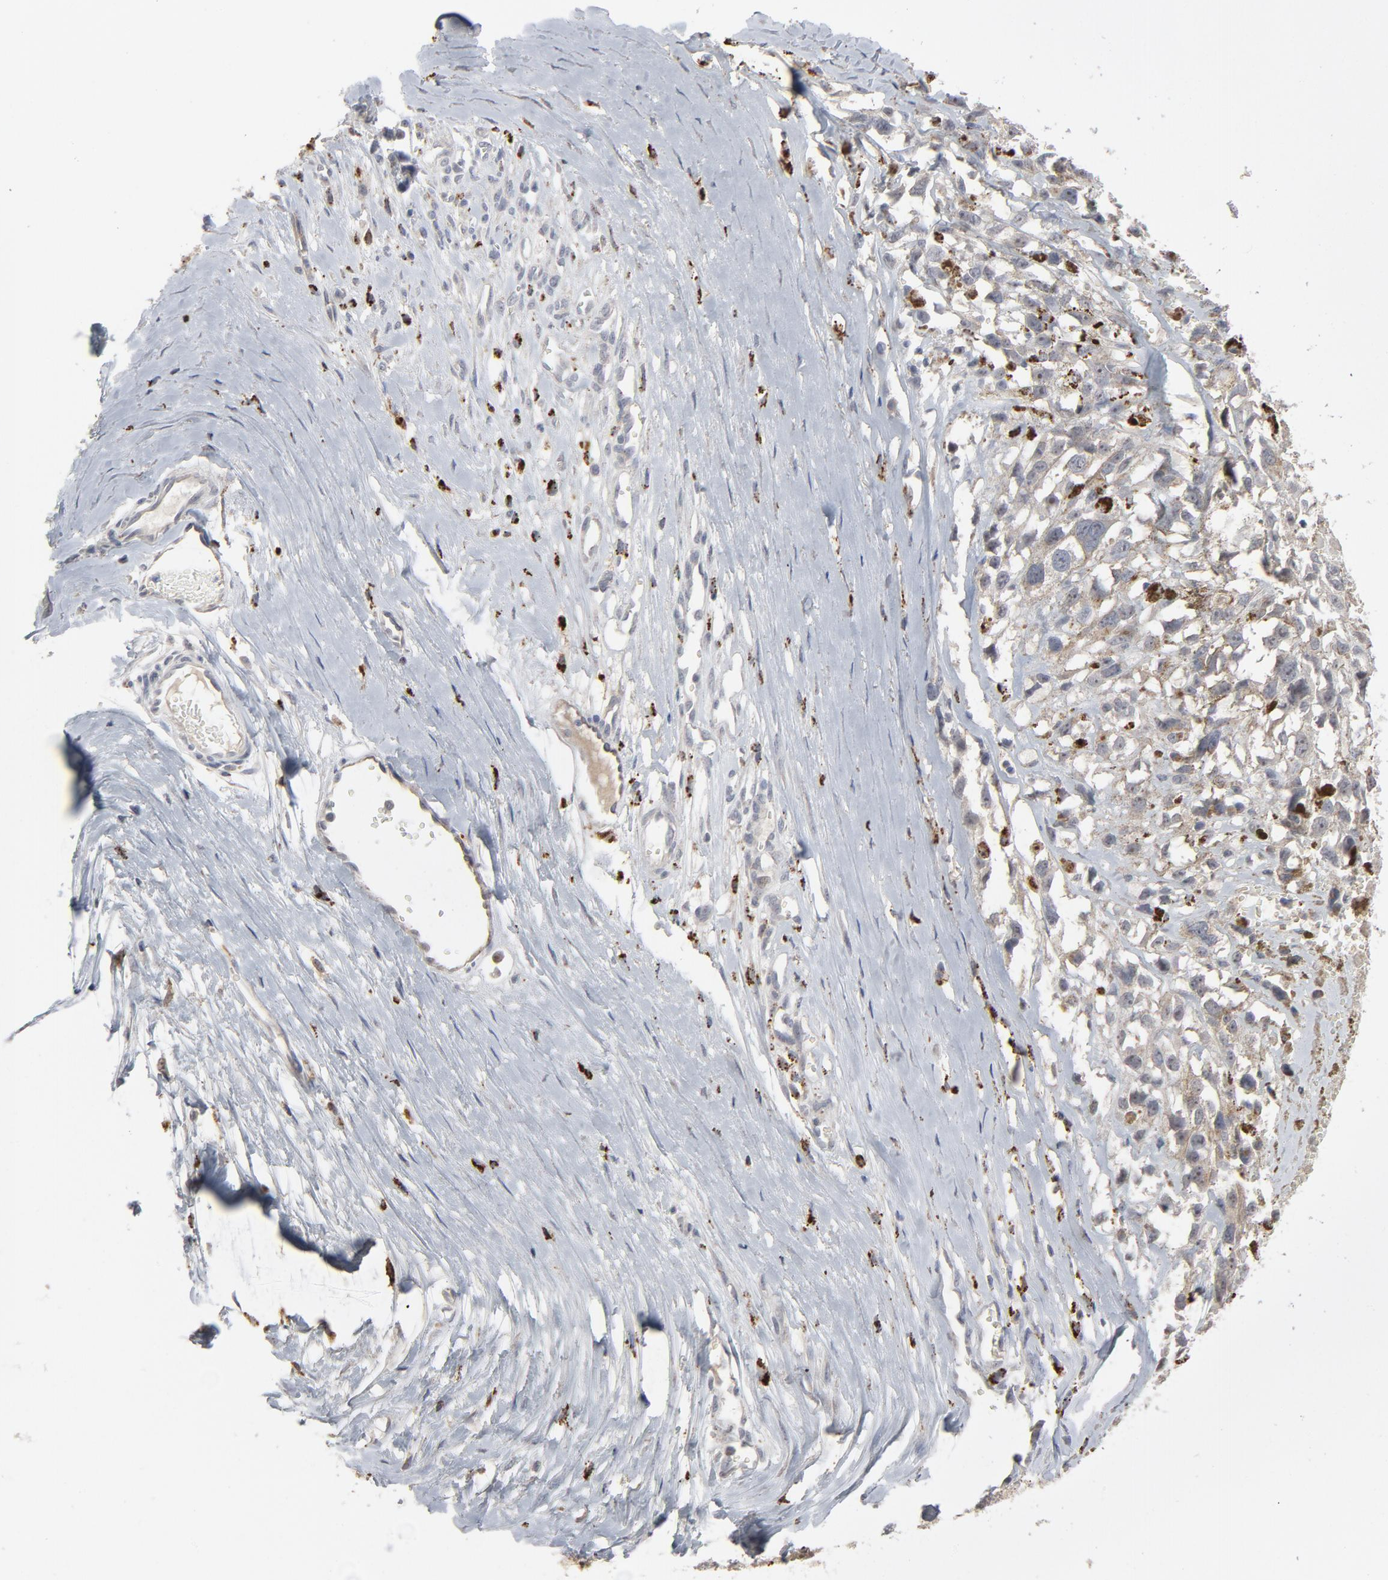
{"staining": {"intensity": "weak", "quantity": ">75%", "location": "cytoplasmic/membranous"}, "tissue": "melanoma", "cell_type": "Tumor cells", "image_type": "cancer", "snomed": [{"axis": "morphology", "description": "Malignant melanoma, Metastatic site"}, {"axis": "topography", "description": "Lymph node"}], "caption": "Human malignant melanoma (metastatic site) stained for a protein (brown) shows weak cytoplasmic/membranous positive positivity in about >75% of tumor cells.", "gene": "POMT2", "patient": {"sex": "male", "age": 59}}